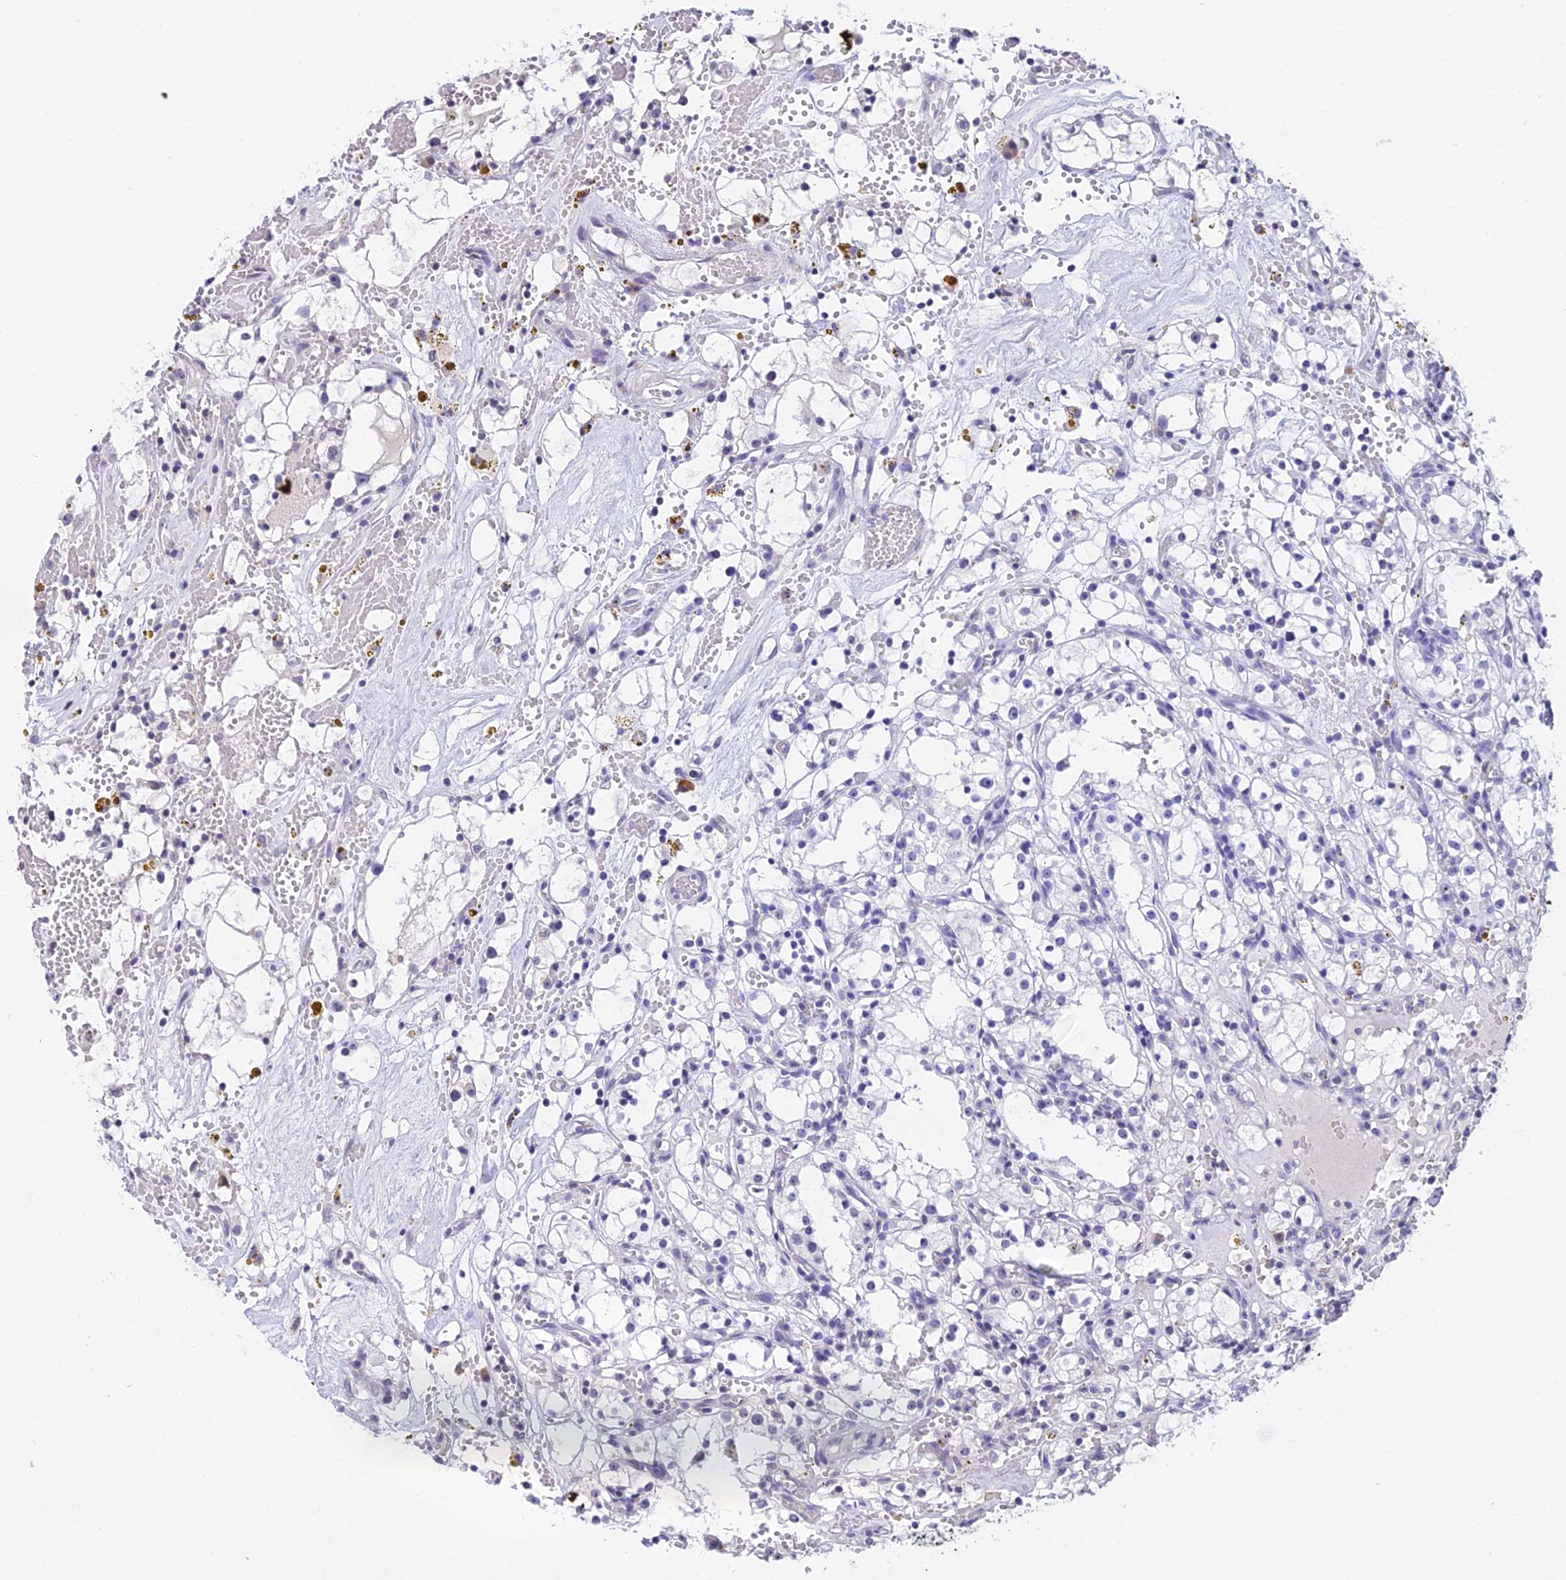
{"staining": {"intensity": "negative", "quantity": "none", "location": "none"}, "tissue": "renal cancer", "cell_type": "Tumor cells", "image_type": "cancer", "snomed": [{"axis": "morphology", "description": "Adenocarcinoma, NOS"}, {"axis": "topography", "description": "Kidney"}], "caption": "An image of human renal adenocarcinoma is negative for staining in tumor cells.", "gene": "CDNF", "patient": {"sex": "male", "age": 56}}